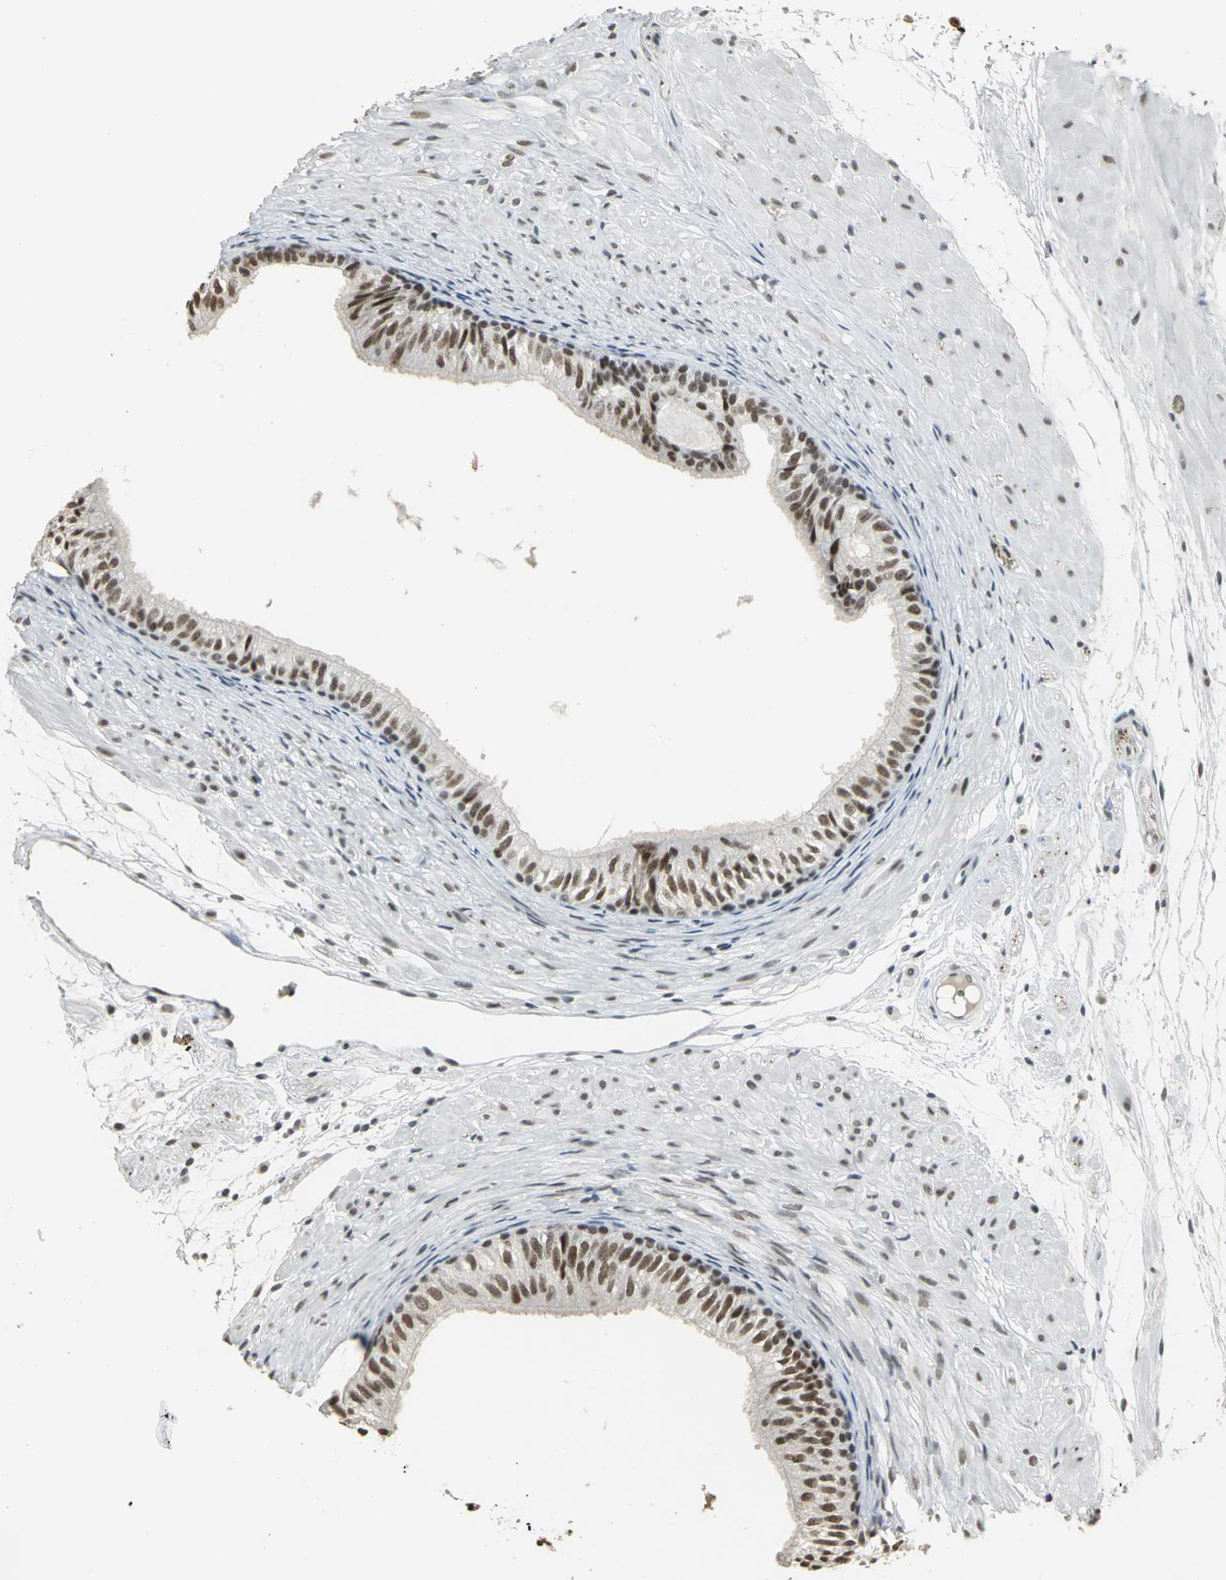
{"staining": {"intensity": "strong", "quantity": ">75%", "location": "nuclear"}, "tissue": "epididymis", "cell_type": "Glandular cells", "image_type": "normal", "snomed": [{"axis": "morphology", "description": "Normal tissue, NOS"}, {"axis": "morphology", "description": "Atrophy, NOS"}, {"axis": "topography", "description": "Testis"}, {"axis": "topography", "description": "Epididymis"}], "caption": "Immunohistochemistry micrograph of benign human epididymis stained for a protein (brown), which demonstrates high levels of strong nuclear positivity in about >75% of glandular cells.", "gene": "CBX3", "patient": {"sex": "male", "age": 18}}